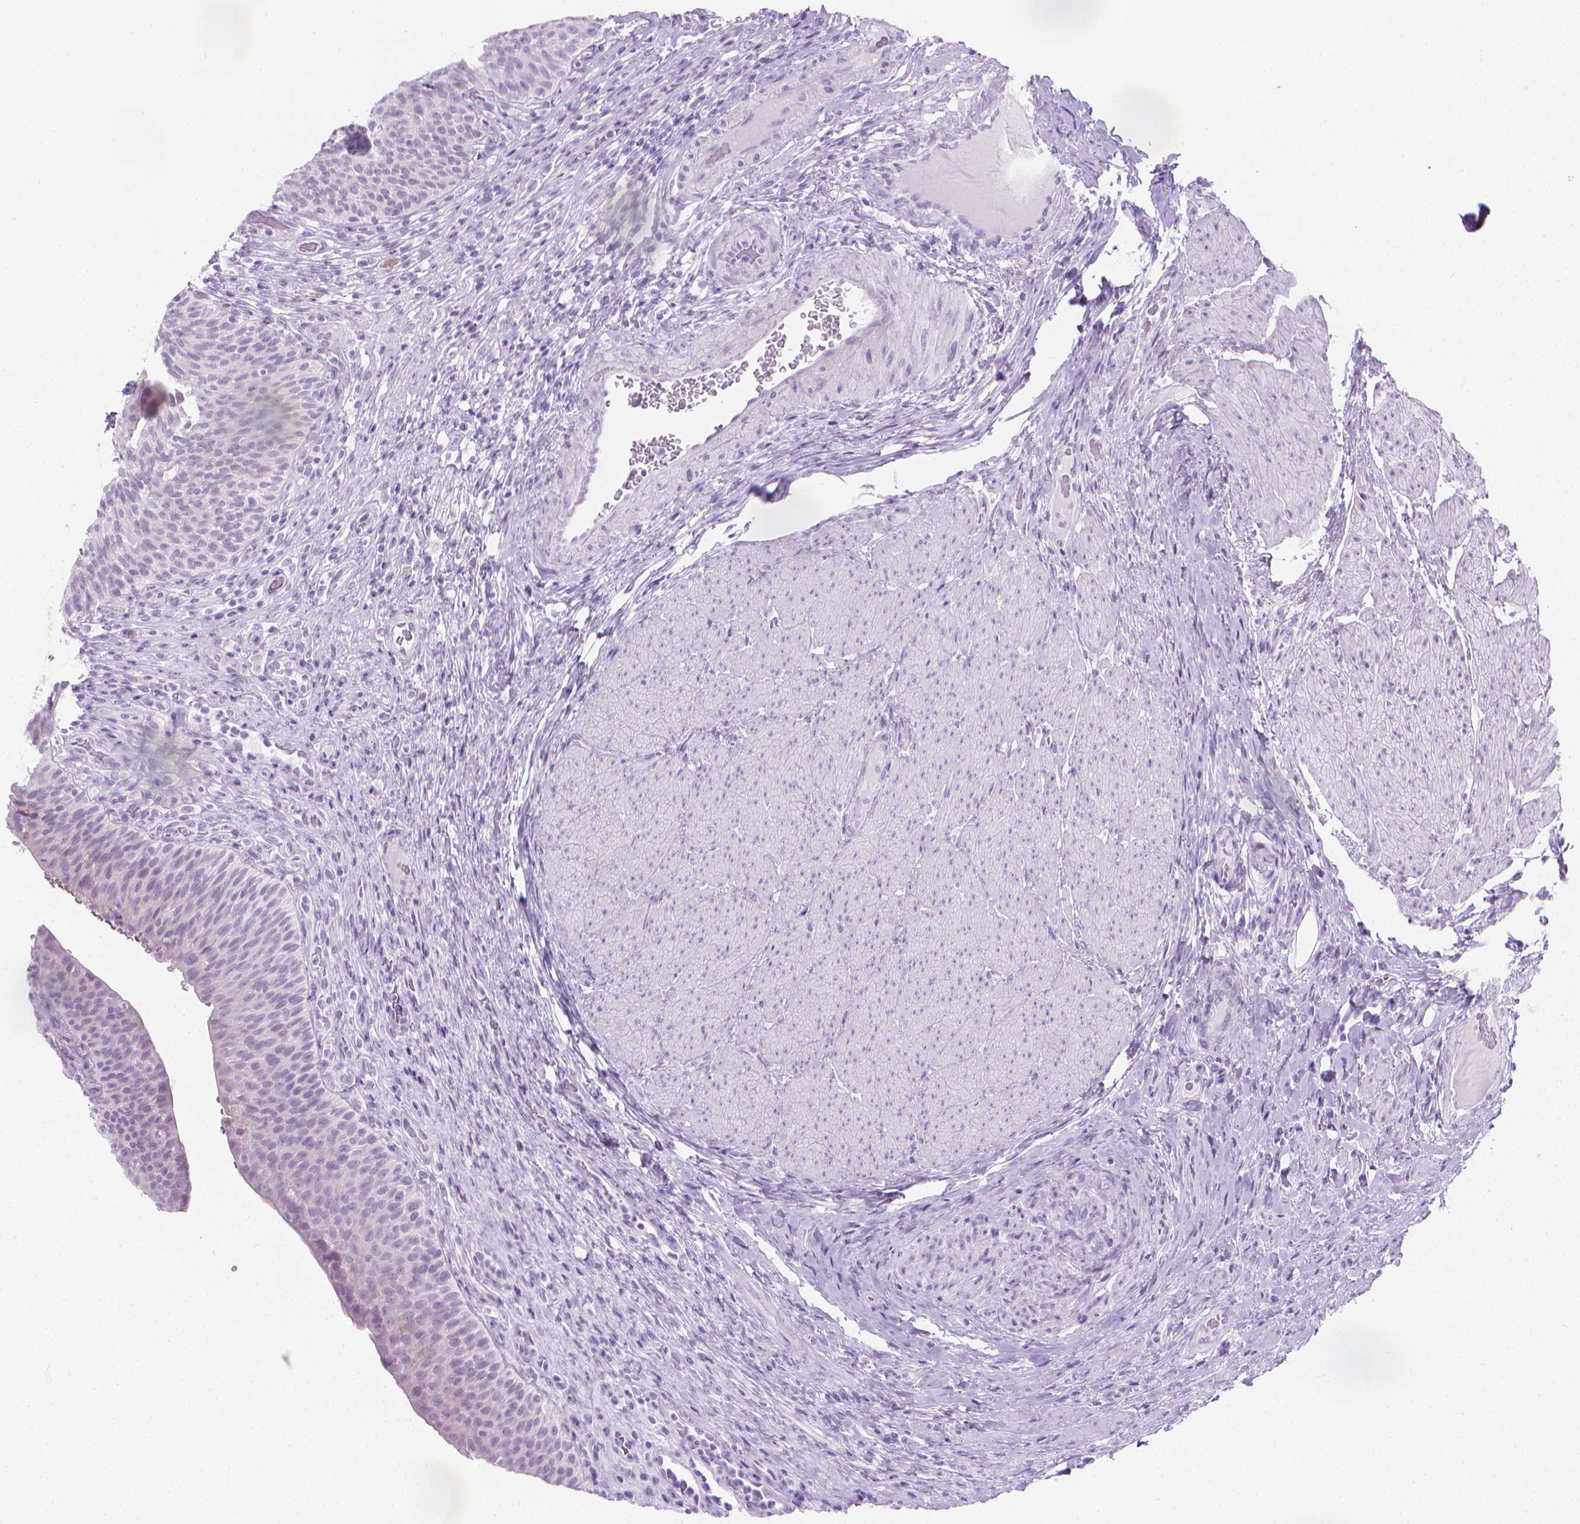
{"staining": {"intensity": "negative", "quantity": "none", "location": "none"}, "tissue": "urinary bladder", "cell_type": "Urothelial cells", "image_type": "normal", "snomed": [{"axis": "morphology", "description": "Normal tissue, NOS"}, {"axis": "topography", "description": "Urinary bladder"}, {"axis": "topography", "description": "Peripheral nerve tissue"}], "caption": "Immunohistochemistry of normal human urinary bladder shows no staining in urothelial cells.", "gene": "CFAP52", "patient": {"sex": "male", "age": 66}}